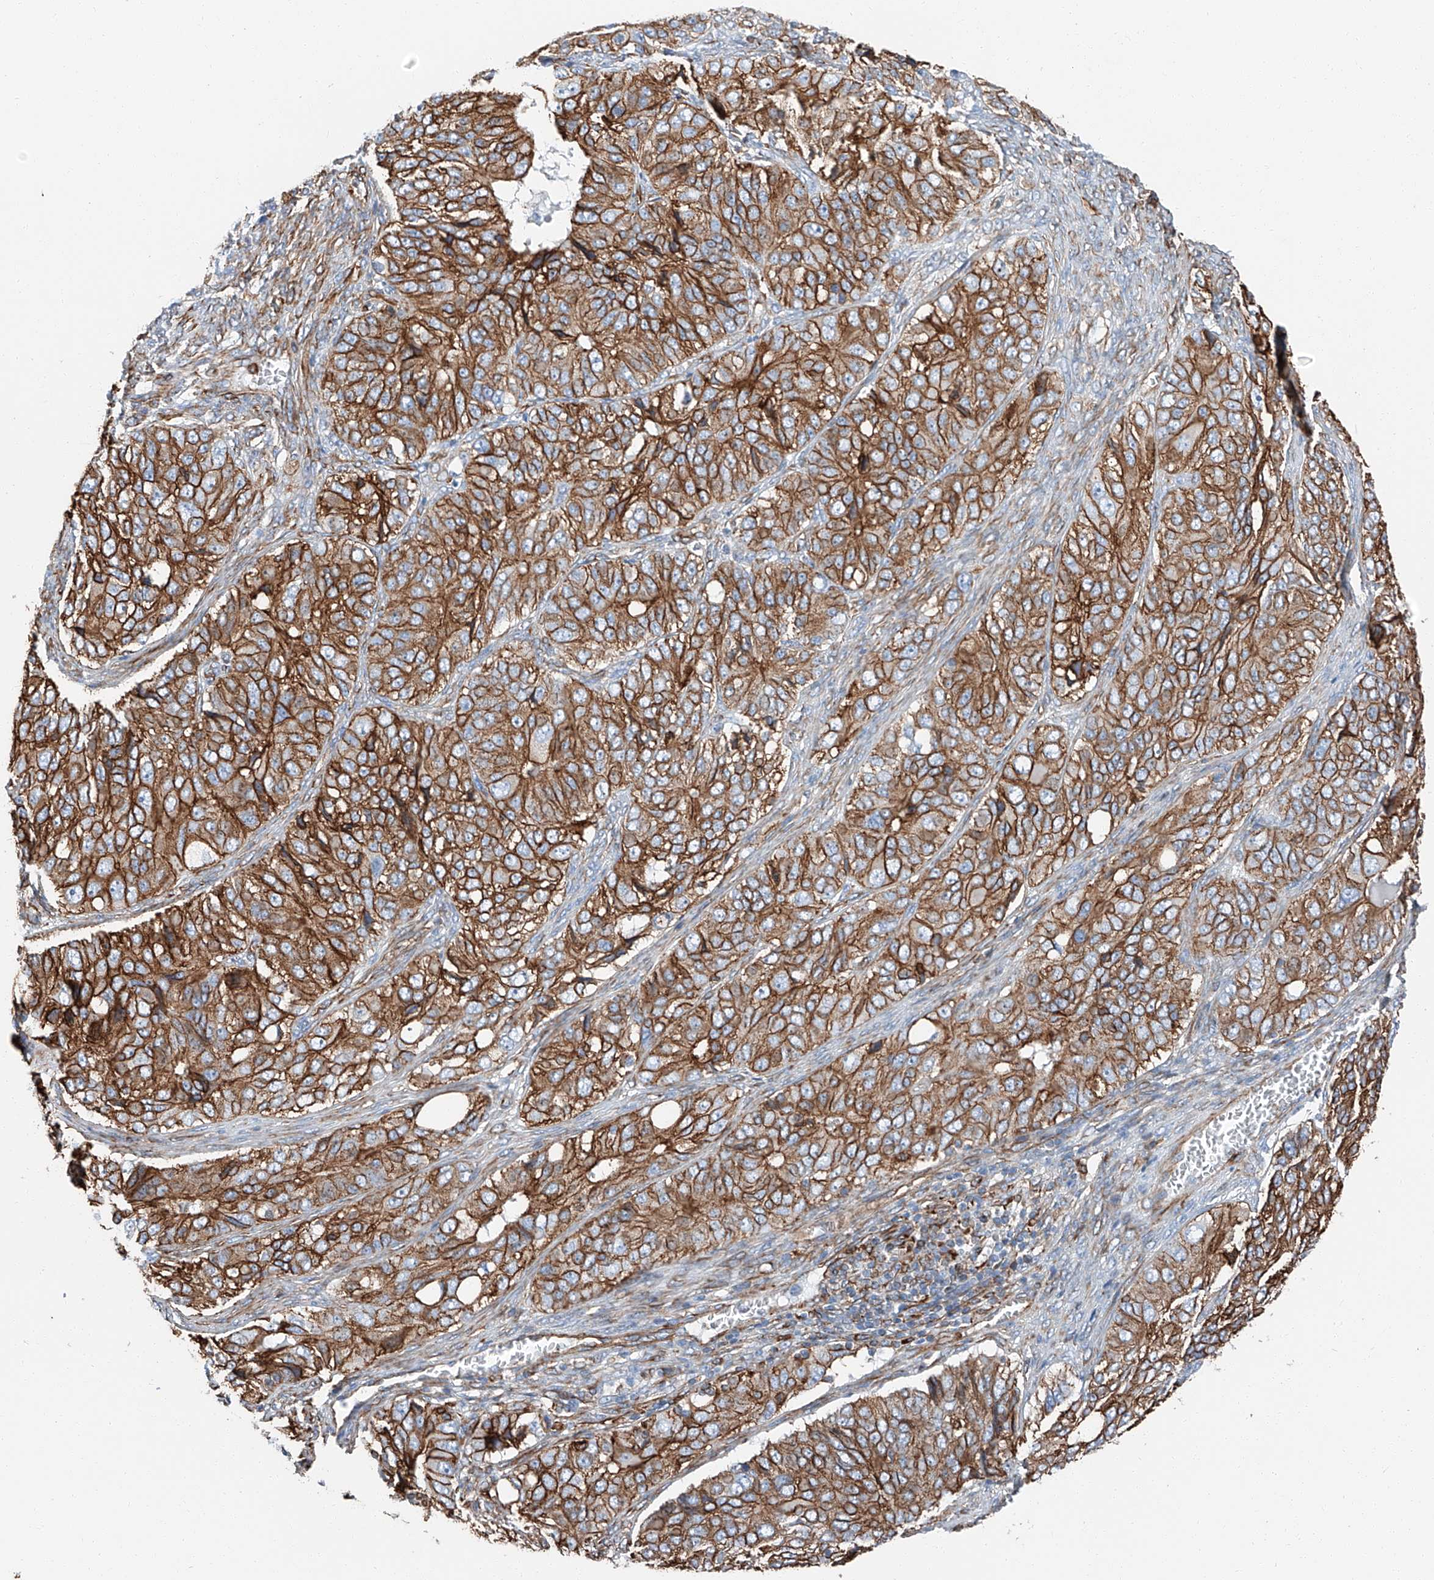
{"staining": {"intensity": "strong", "quantity": ">75%", "location": "cytoplasmic/membranous"}, "tissue": "ovarian cancer", "cell_type": "Tumor cells", "image_type": "cancer", "snomed": [{"axis": "morphology", "description": "Carcinoma, endometroid"}, {"axis": "topography", "description": "Ovary"}], "caption": "Endometroid carcinoma (ovarian) tissue reveals strong cytoplasmic/membranous expression in about >75% of tumor cells", "gene": "ZNF804A", "patient": {"sex": "female", "age": 51}}